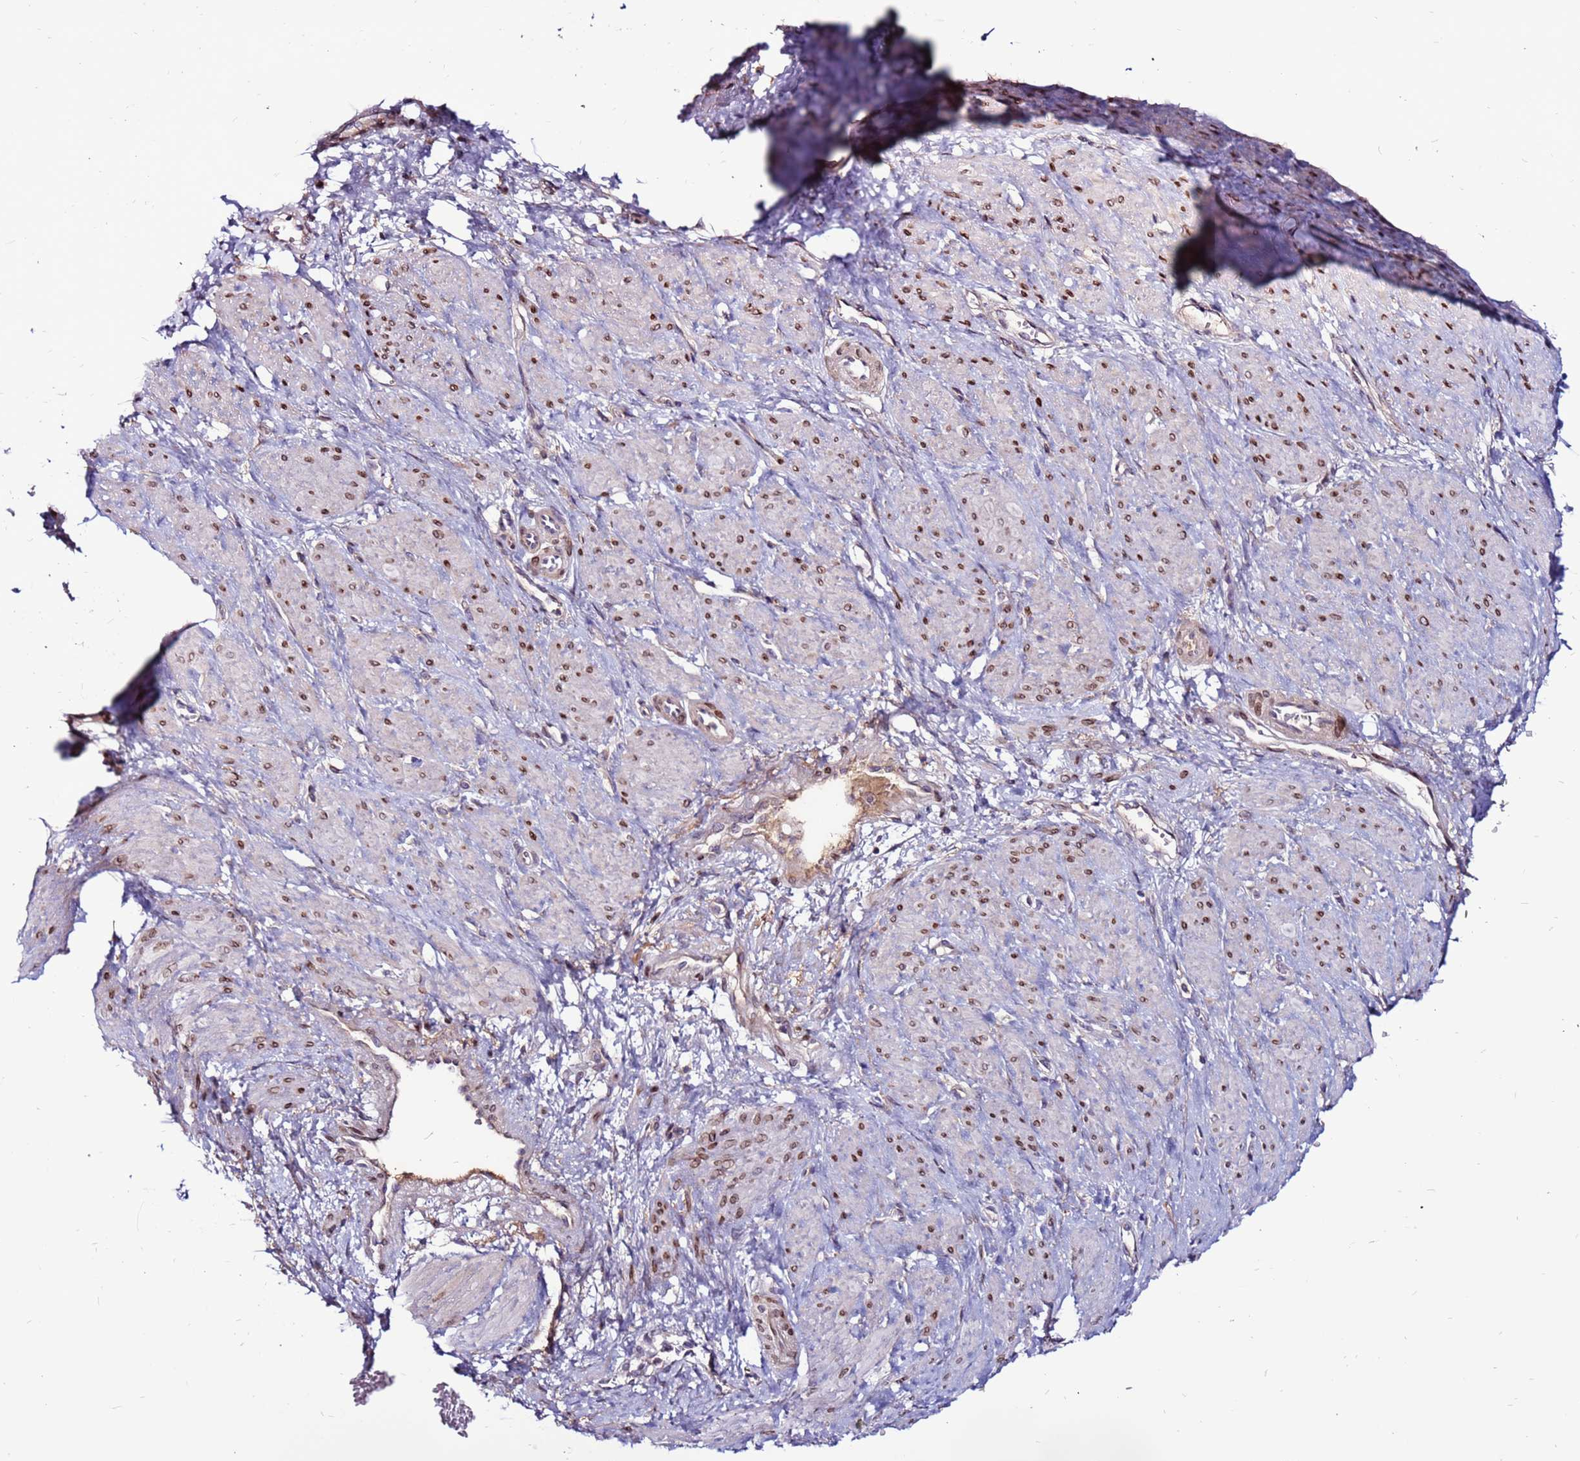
{"staining": {"intensity": "moderate", "quantity": "25%-75%", "location": "nuclear"}, "tissue": "smooth muscle", "cell_type": "Smooth muscle cells", "image_type": "normal", "snomed": [{"axis": "morphology", "description": "Normal tissue, NOS"}, {"axis": "topography", "description": "Smooth muscle"}, {"axis": "topography", "description": "Uterus"}], "caption": "A photomicrograph of human smooth muscle stained for a protein demonstrates moderate nuclear brown staining in smooth muscle cells. The staining was performed using DAB (3,3'-diaminobenzidine), with brown indicating positive protein expression. Nuclei are stained blue with hematoxylin.", "gene": "CCDC71", "patient": {"sex": "female", "age": 39}}